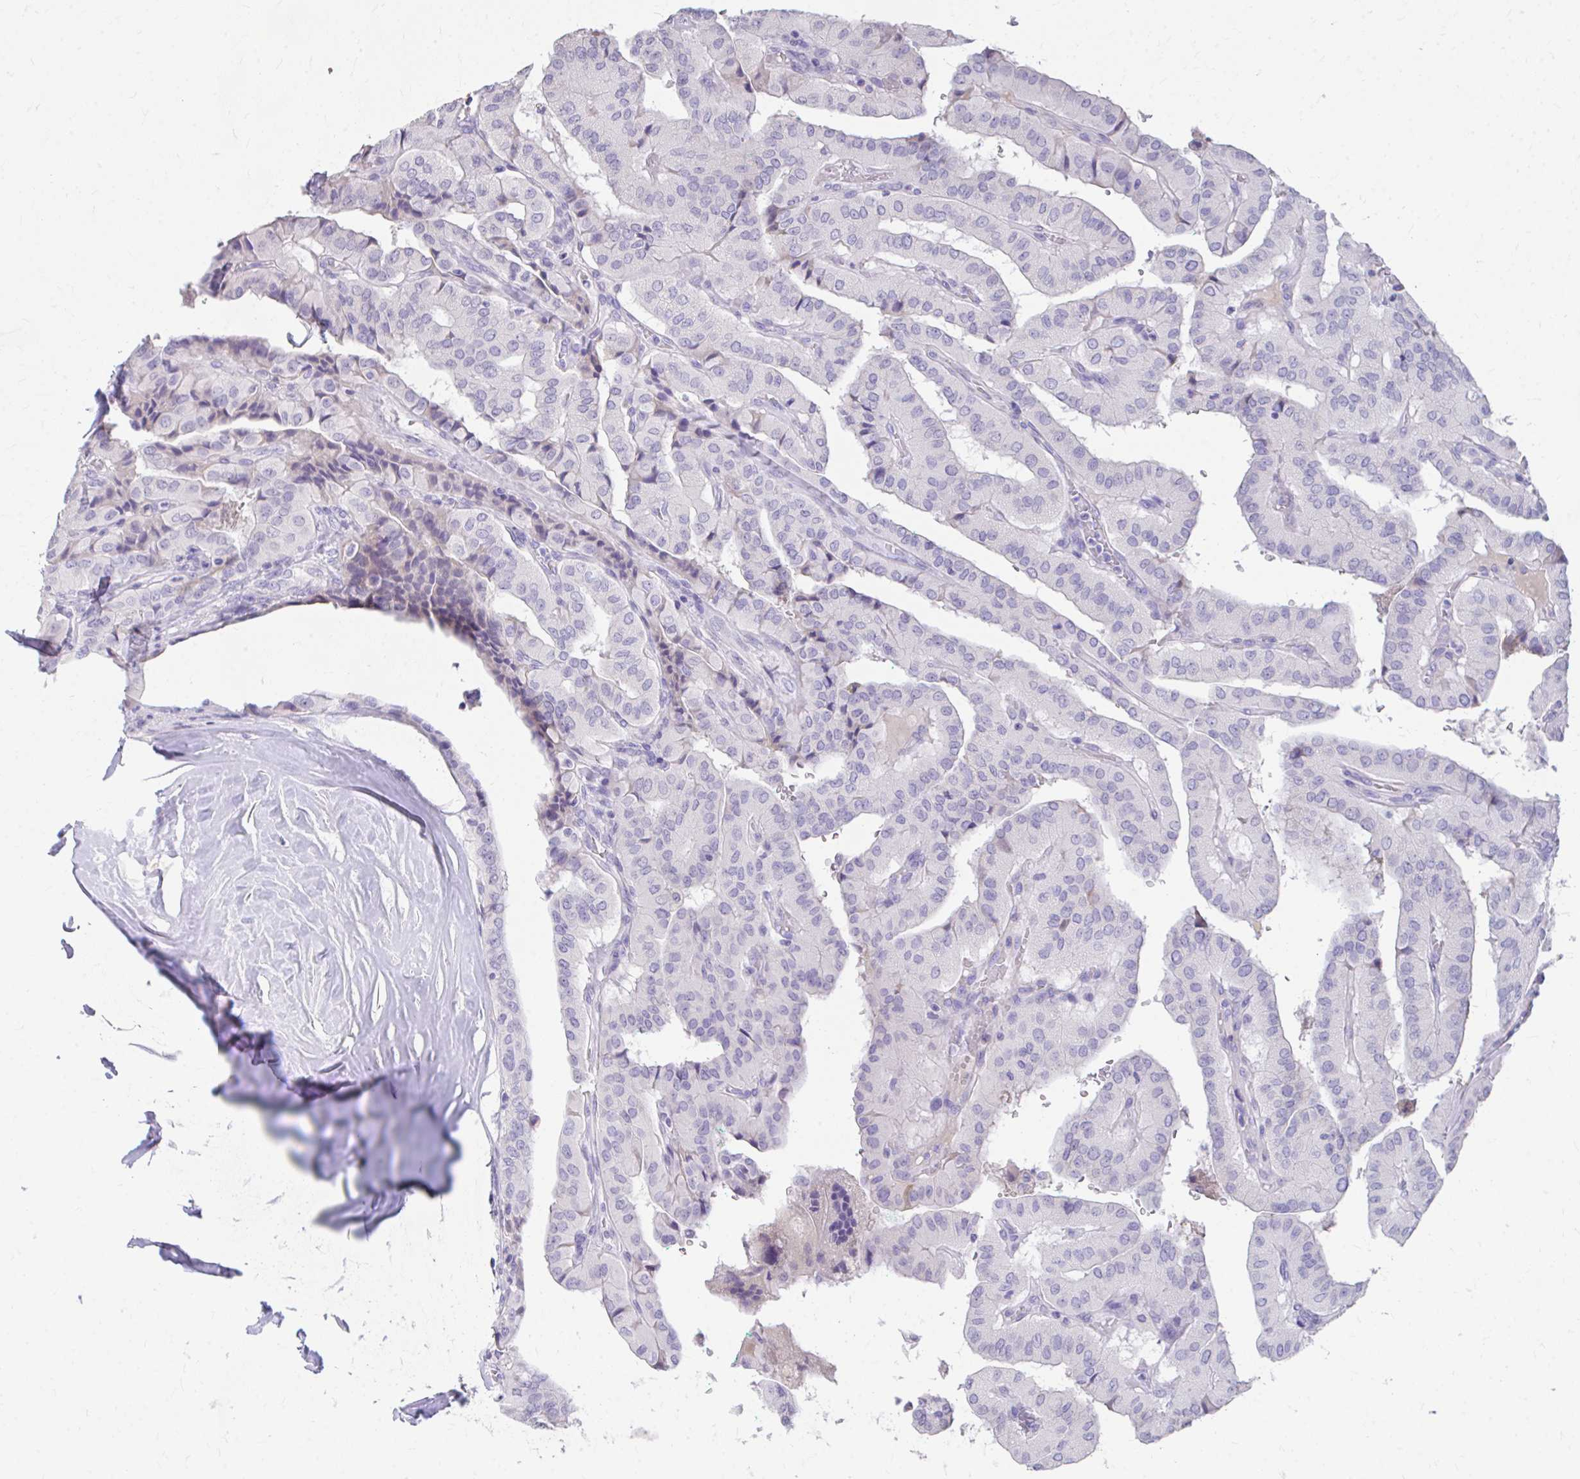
{"staining": {"intensity": "negative", "quantity": "none", "location": "none"}, "tissue": "thyroid cancer", "cell_type": "Tumor cells", "image_type": "cancer", "snomed": [{"axis": "morphology", "description": "Normal tissue, NOS"}, {"axis": "morphology", "description": "Papillary adenocarcinoma, NOS"}, {"axis": "topography", "description": "Thyroid gland"}], "caption": "Thyroid papillary adenocarcinoma was stained to show a protein in brown. There is no significant positivity in tumor cells.", "gene": "CFH", "patient": {"sex": "female", "age": 59}}